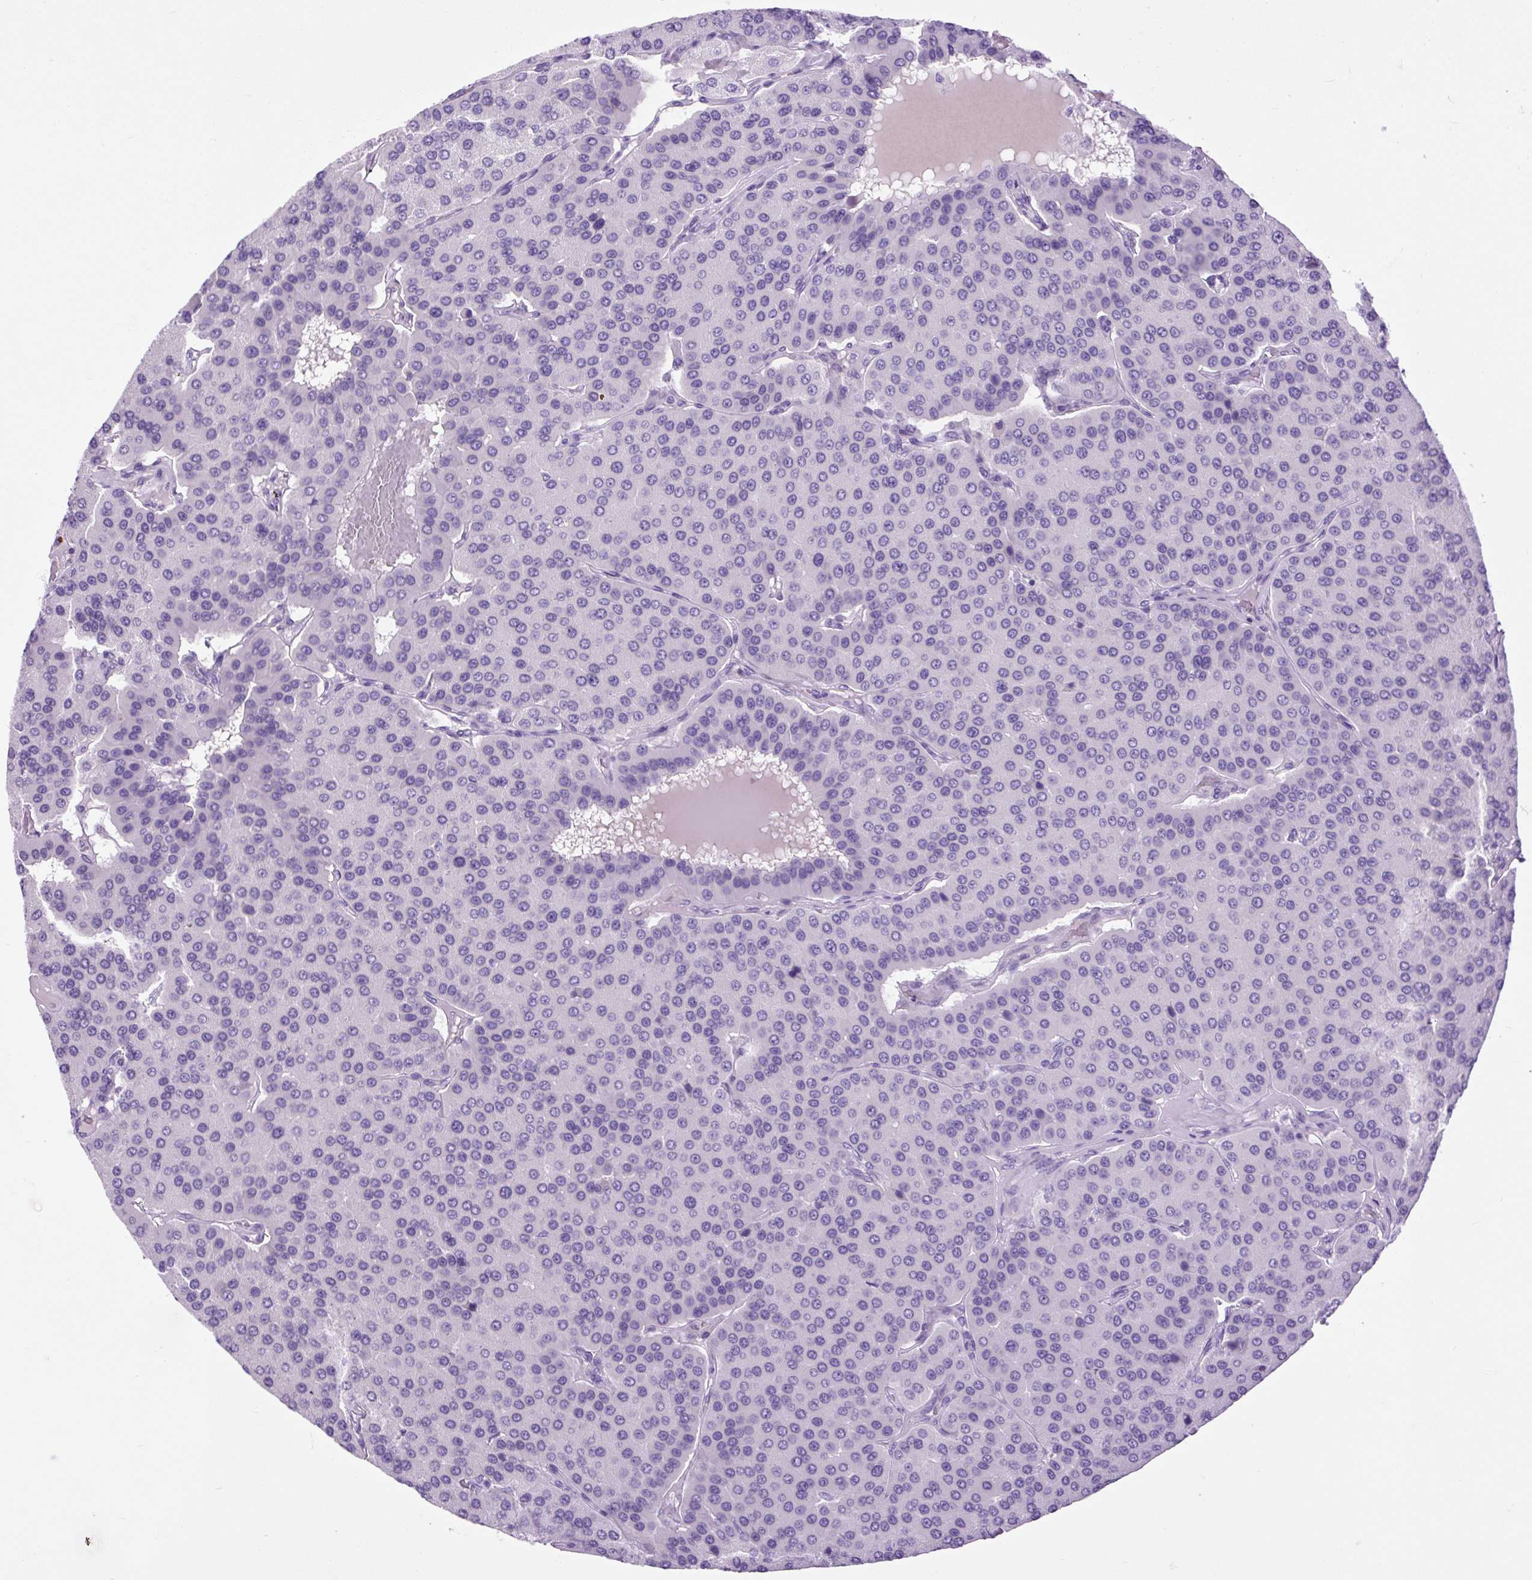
{"staining": {"intensity": "negative", "quantity": "none", "location": "none"}, "tissue": "parathyroid gland", "cell_type": "Glandular cells", "image_type": "normal", "snomed": [{"axis": "morphology", "description": "Normal tissue, NOS"}, {"axis": "morphology", "description": "Adenoma, NOS"}, {"axis": "topography", "description": "Parathyroid gland"}], "caption": "Immunohistochemistry image of unremarkable parathyroid gland: human parathyroid gland stained with DAB demonstrates no significant protein staining in glandular cells.", "gene": "DPP6", "patient": {"sex": "female", "age": 86}}